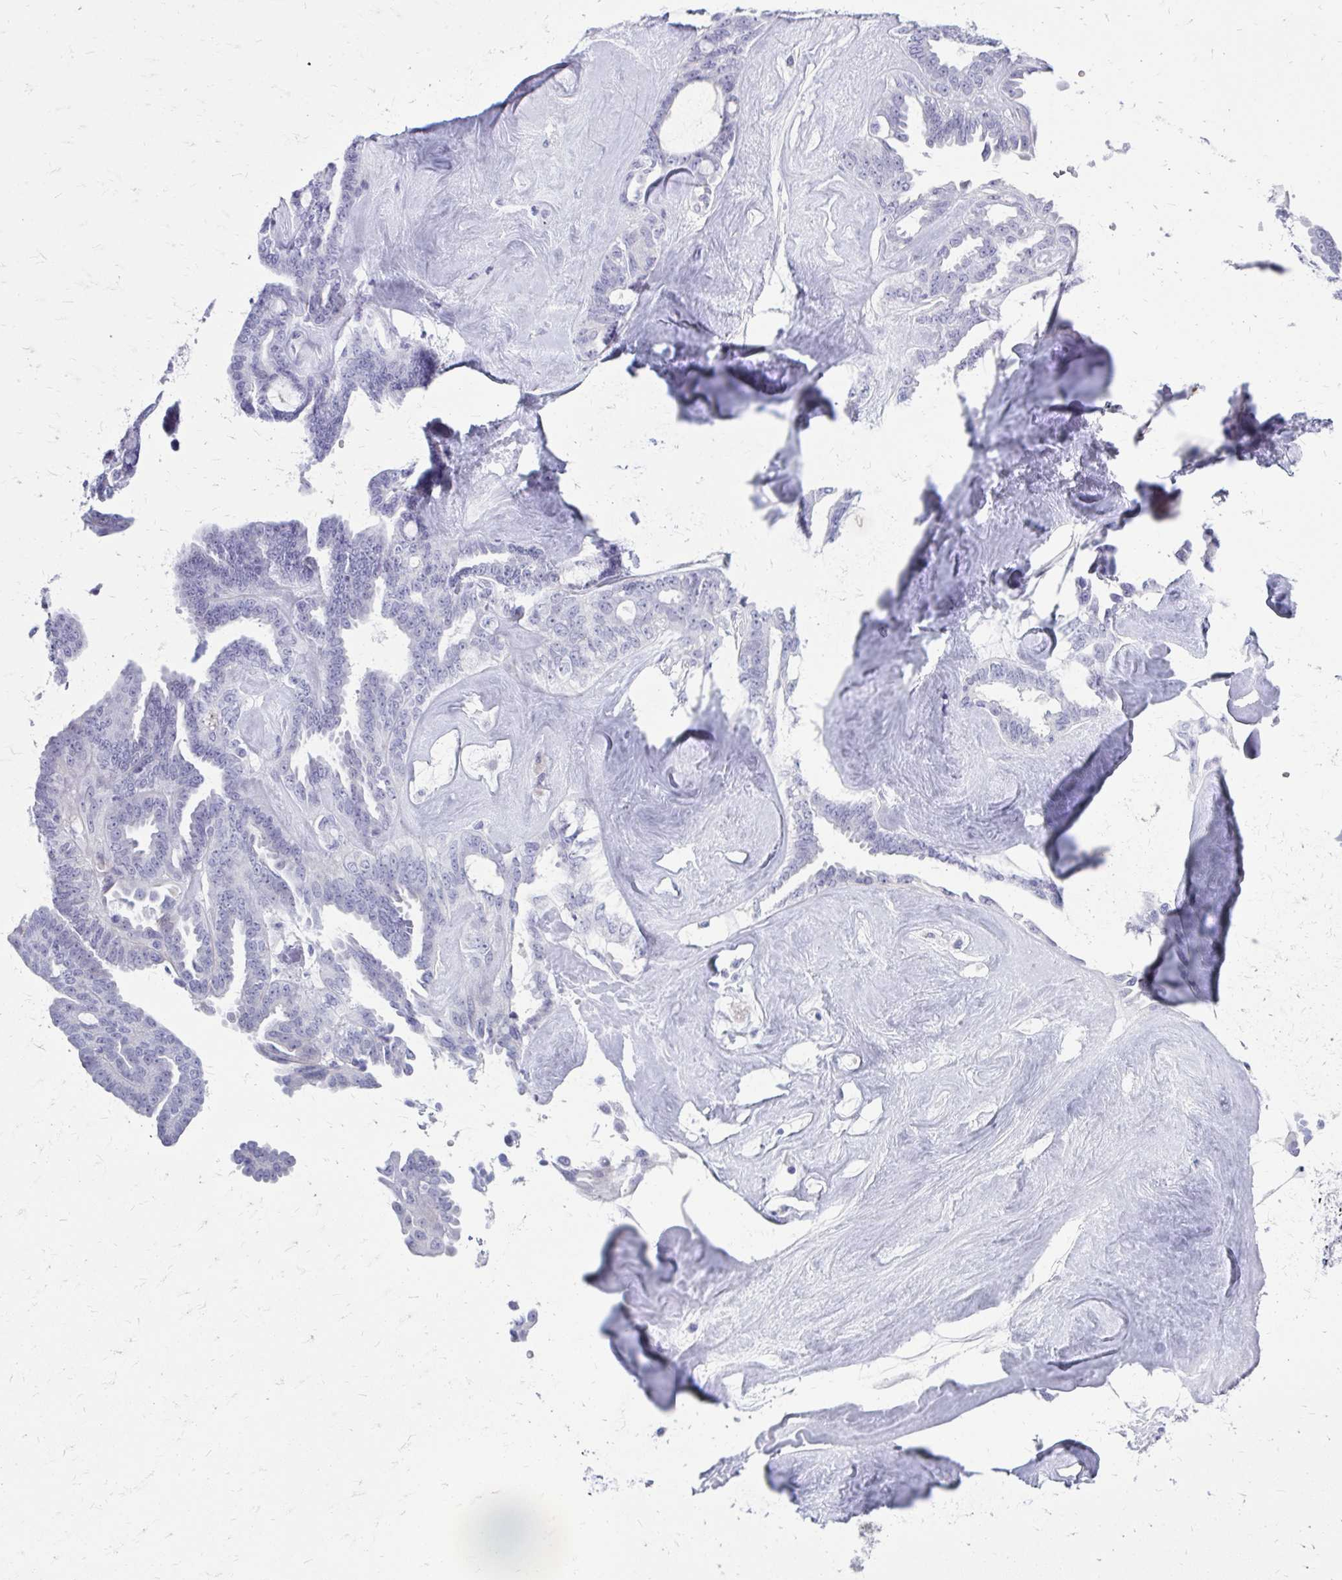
{"staining": {"intensity": "negative", "quantity": "none", "location": "none"}, "tissue": "ovarian cancer", "cell_type": "Tumor cells", "image_type": "cancer", "snomed": [{"axis": "morphology", "description": "Cystadenocarcinoma, serous, NOS"}, {"axis": "topography", "description": "Ovary"}], "caption": "An immunohistochemistry photomicrograph of serous cystadenocarcinoma (ovarian) is shown. There is no staining in tumor cells of serous cystadenocarcinoma (ovarian).", "gene": "LCN15", "patient": {"sex": "female", "age": 71}}